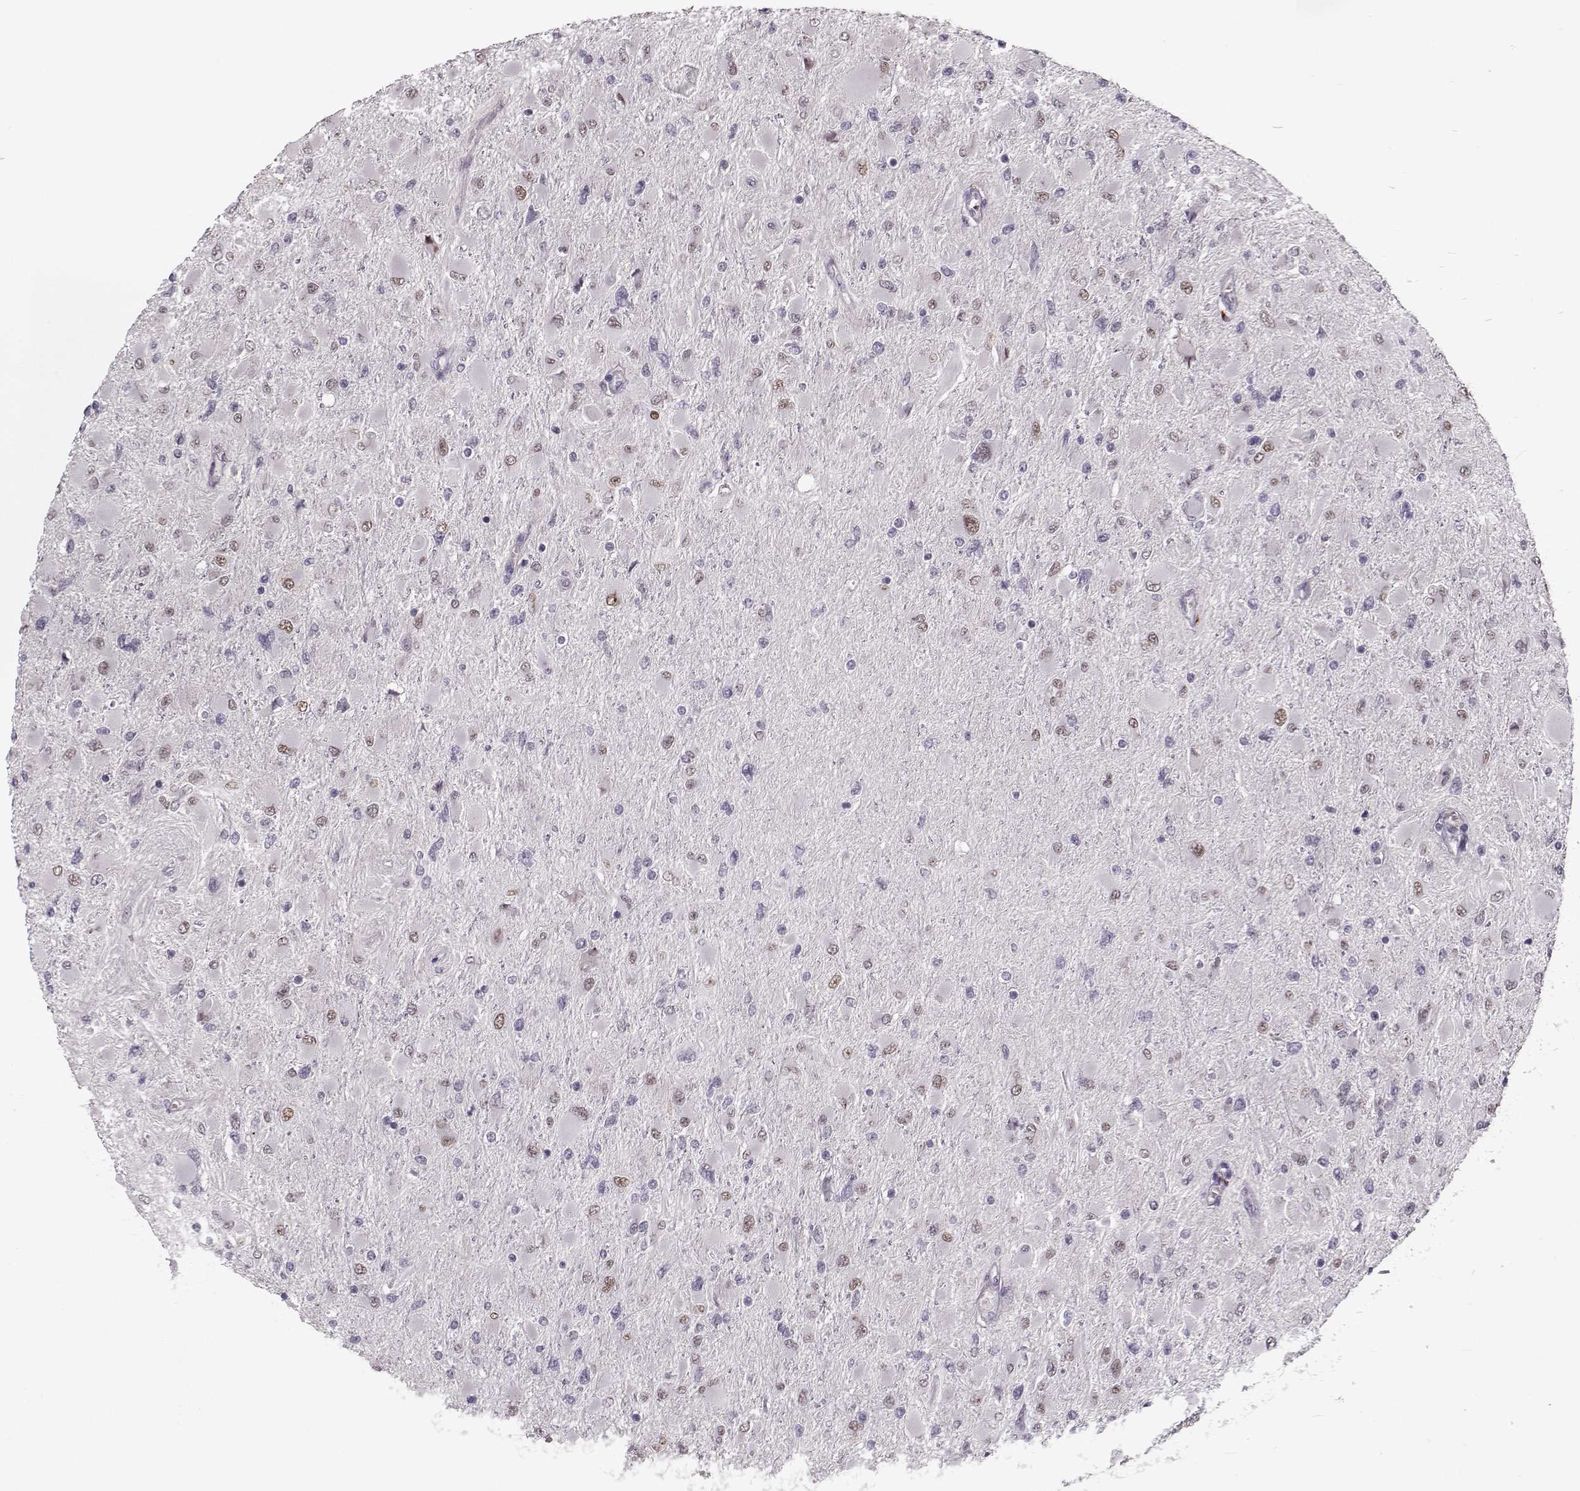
{"staining": {"intensity": "moderate", "quantity": "<25%", "location": "nuclear"}, "tissue": "glioma", "cell_type": "Tumor cells", "image_type": "cancer", "snomed": [{"axis": "morphology", "description": "Glioma, malignant, High grade"}, {"axis": "topography", "description": "Cerebral cortex"}], "caption": "Immunohistochemistry (IHC) of human glioma shows low levels of moderate nuclear staining in approximately <25% of tumor cells. (DAB IHC with brightfield microscopy, high magnification).", "gene": "DNAI3", "patient": {"sex": "female", "age": 36}}